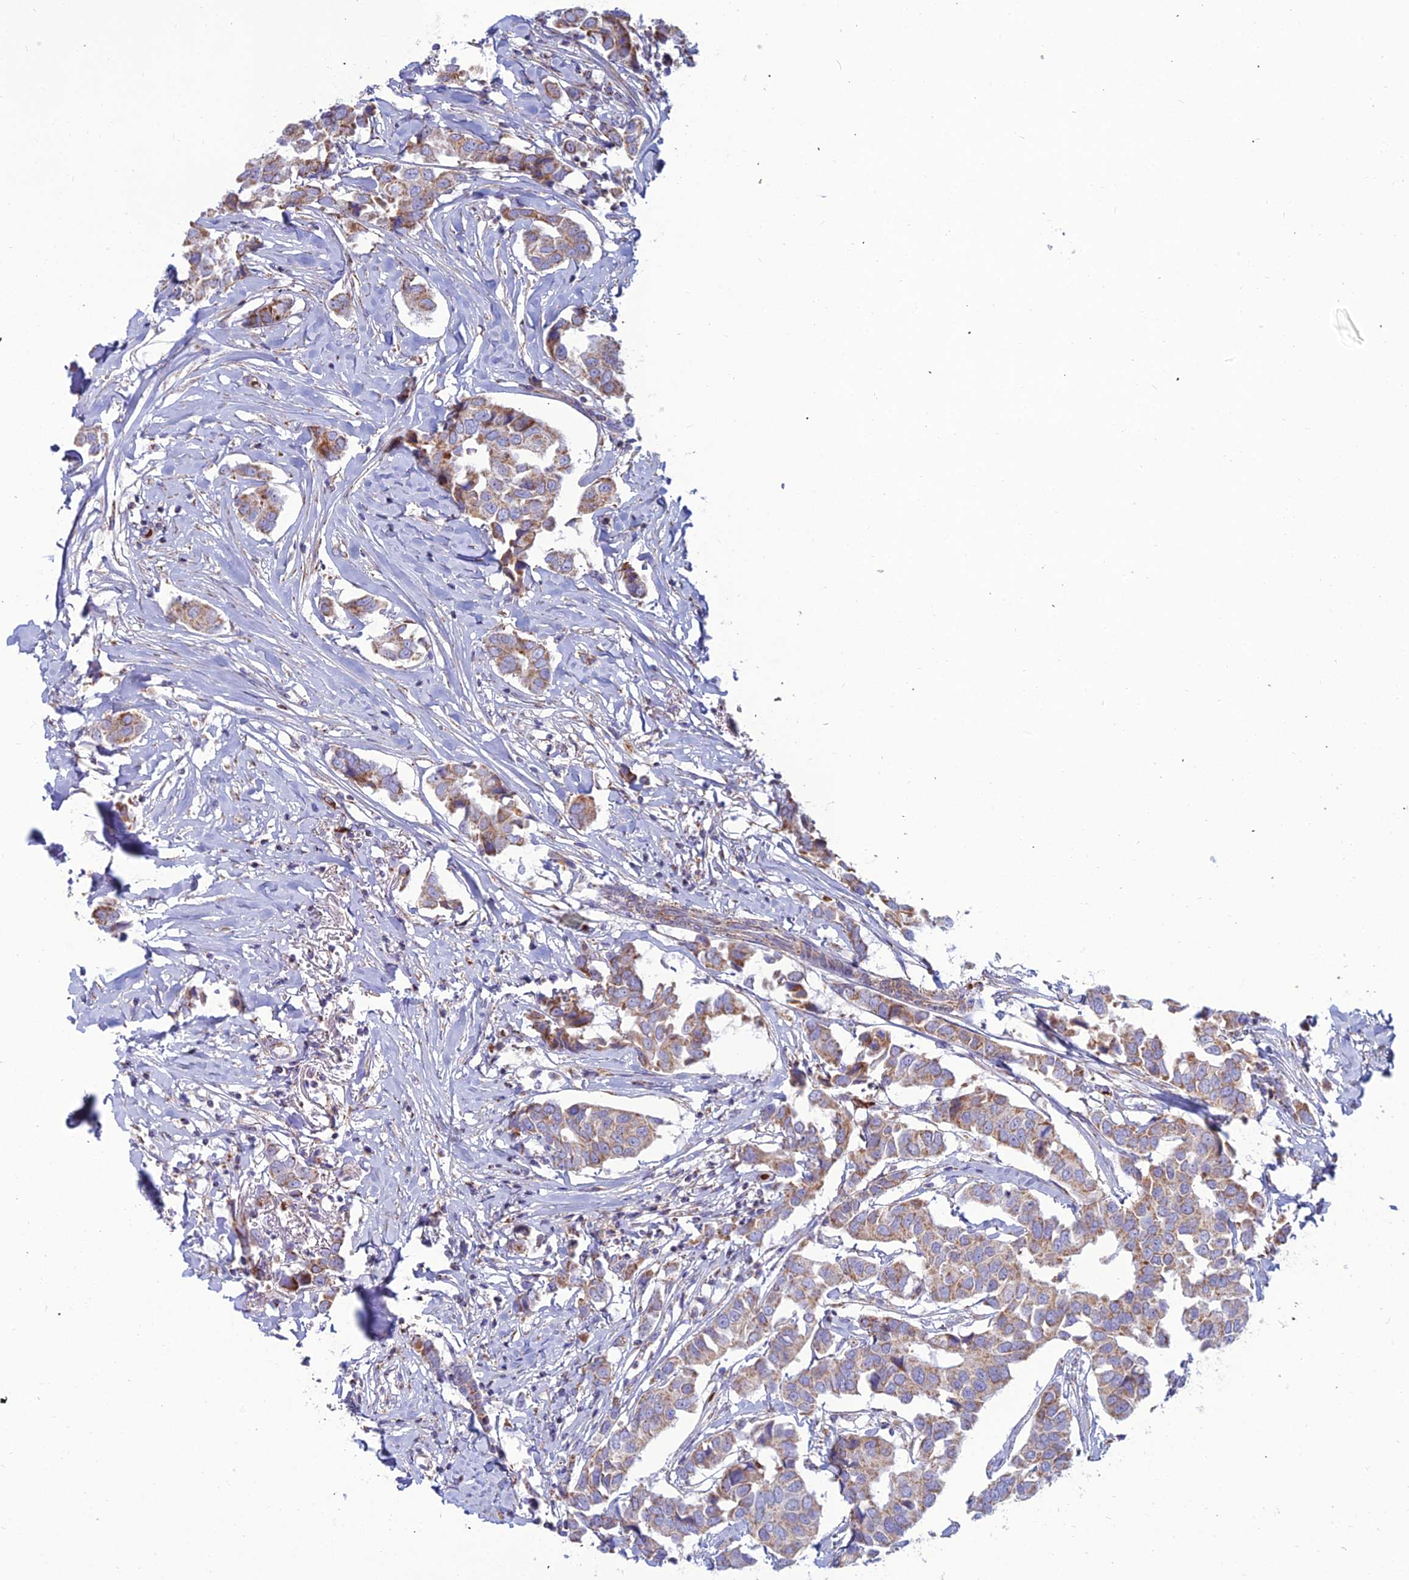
{"staining": {"intensity": "moderate", "quantity": "25%-75%", "location": "cytoplasmic/membranous"}, "tissue": "breast cancer", "cell_type": "Tumor cells", "image_type": "cancer", "snomed": [{"axis": "morphology", "description": "Duct carcinoma"}, {"axis": "topography", "description": "Breast"}], "caption": "Tumor cells show medium levels of moderate cytoplasmic/membranous positivity in approximately 25%-75% of cells in invasive ductal carcinoma (breast).", "gene": "SLC35F4", "patient": {"sex": "female", "age": 80}}